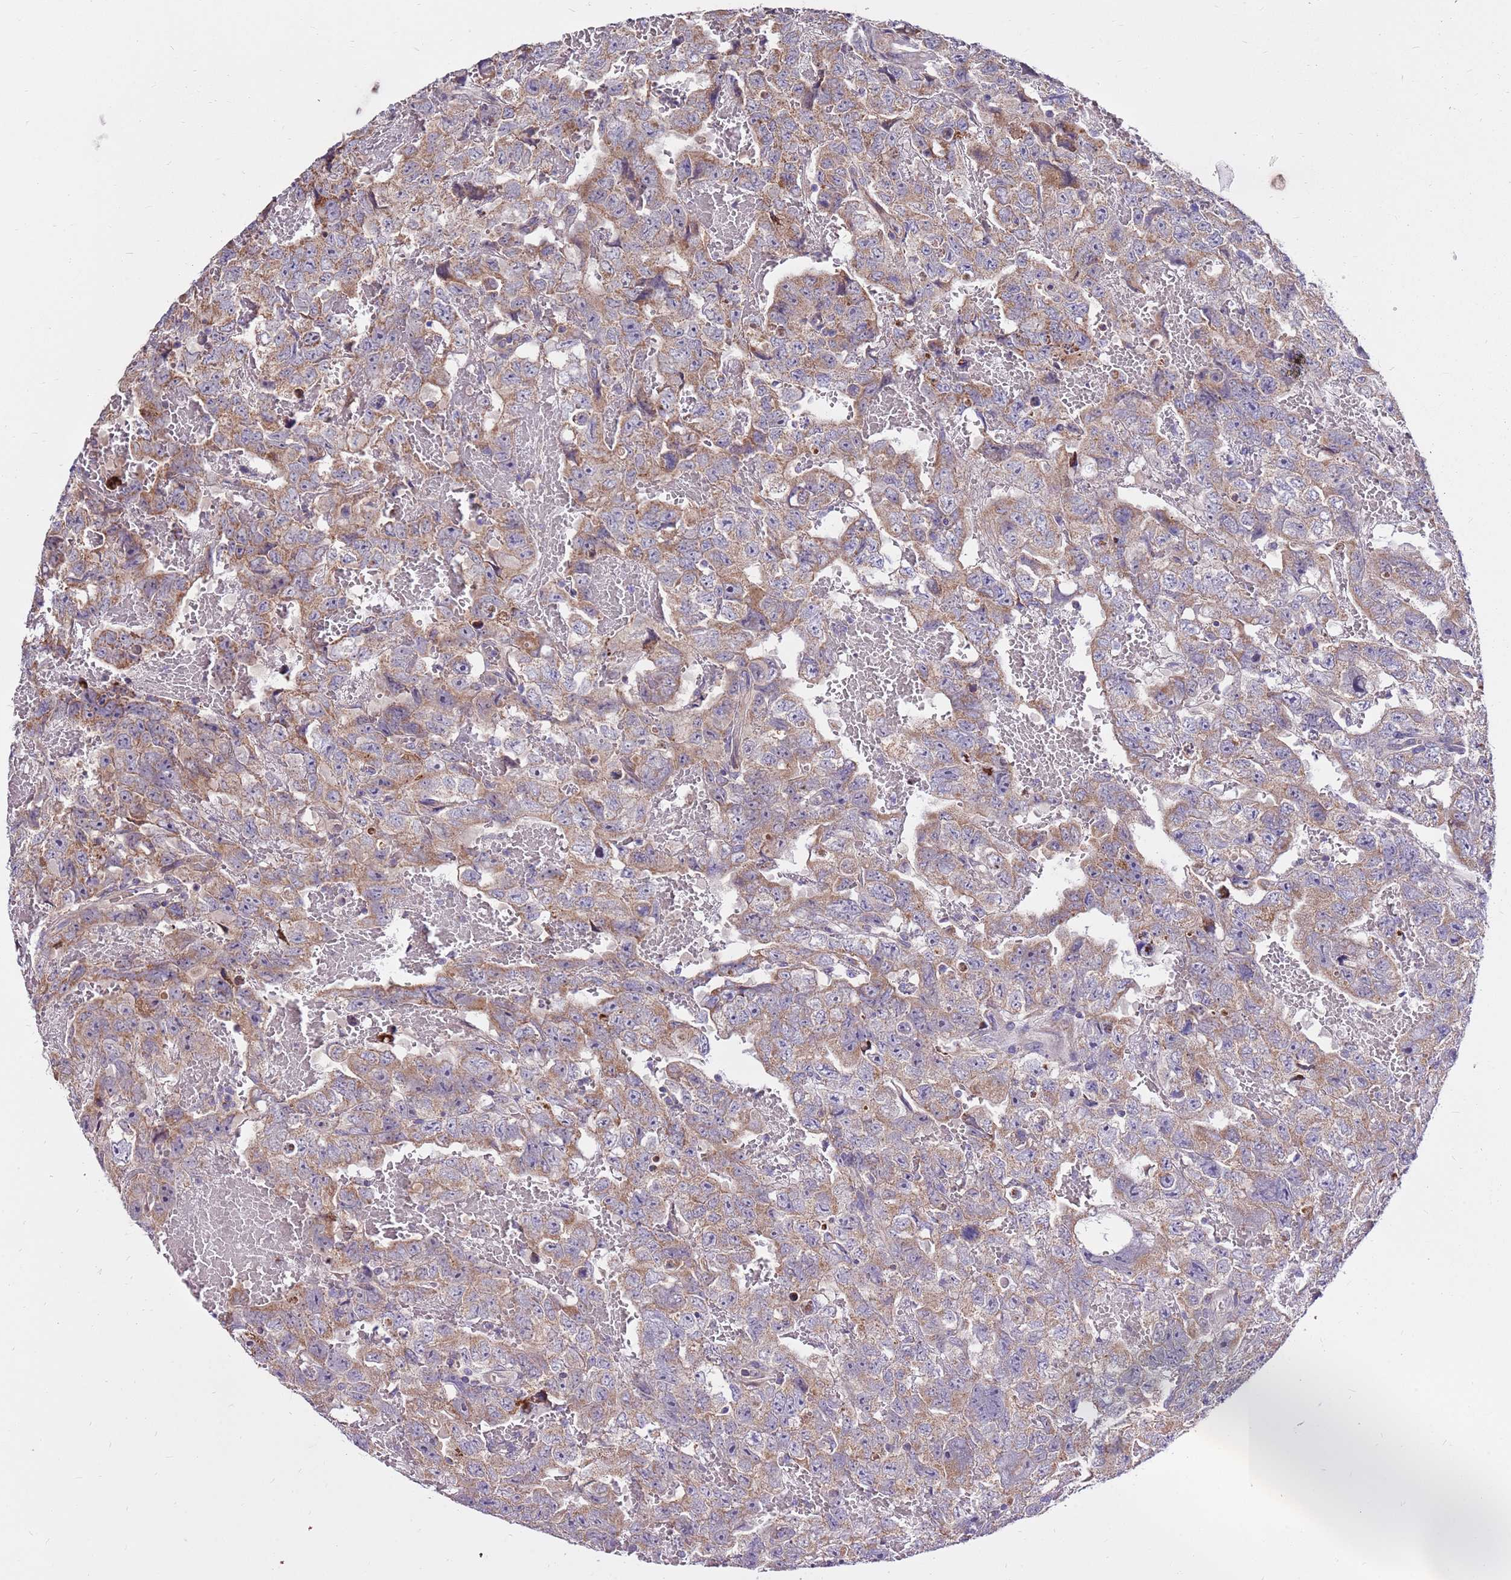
{"staining": {"intensity": "moderate", "quantity": "25%-75%", "location": "cytoplasmic/membranous"}, "tissue": "testis cancer", "cell_type": "Tumor cells", "image_type": "cancer", "snomed": [{"axis": "morphology", "description": "Carcinoma, Embryonal, NOS"}, {"axis": "topography", "description": "Testis"}], "caption": "Protein staining reveals moderate cytoplasmic/membranous expression in about 25%-75% of tumor cells in testis cancer.", "gene": "SMG1", "patient": {"sex": "male", "age": 45}}